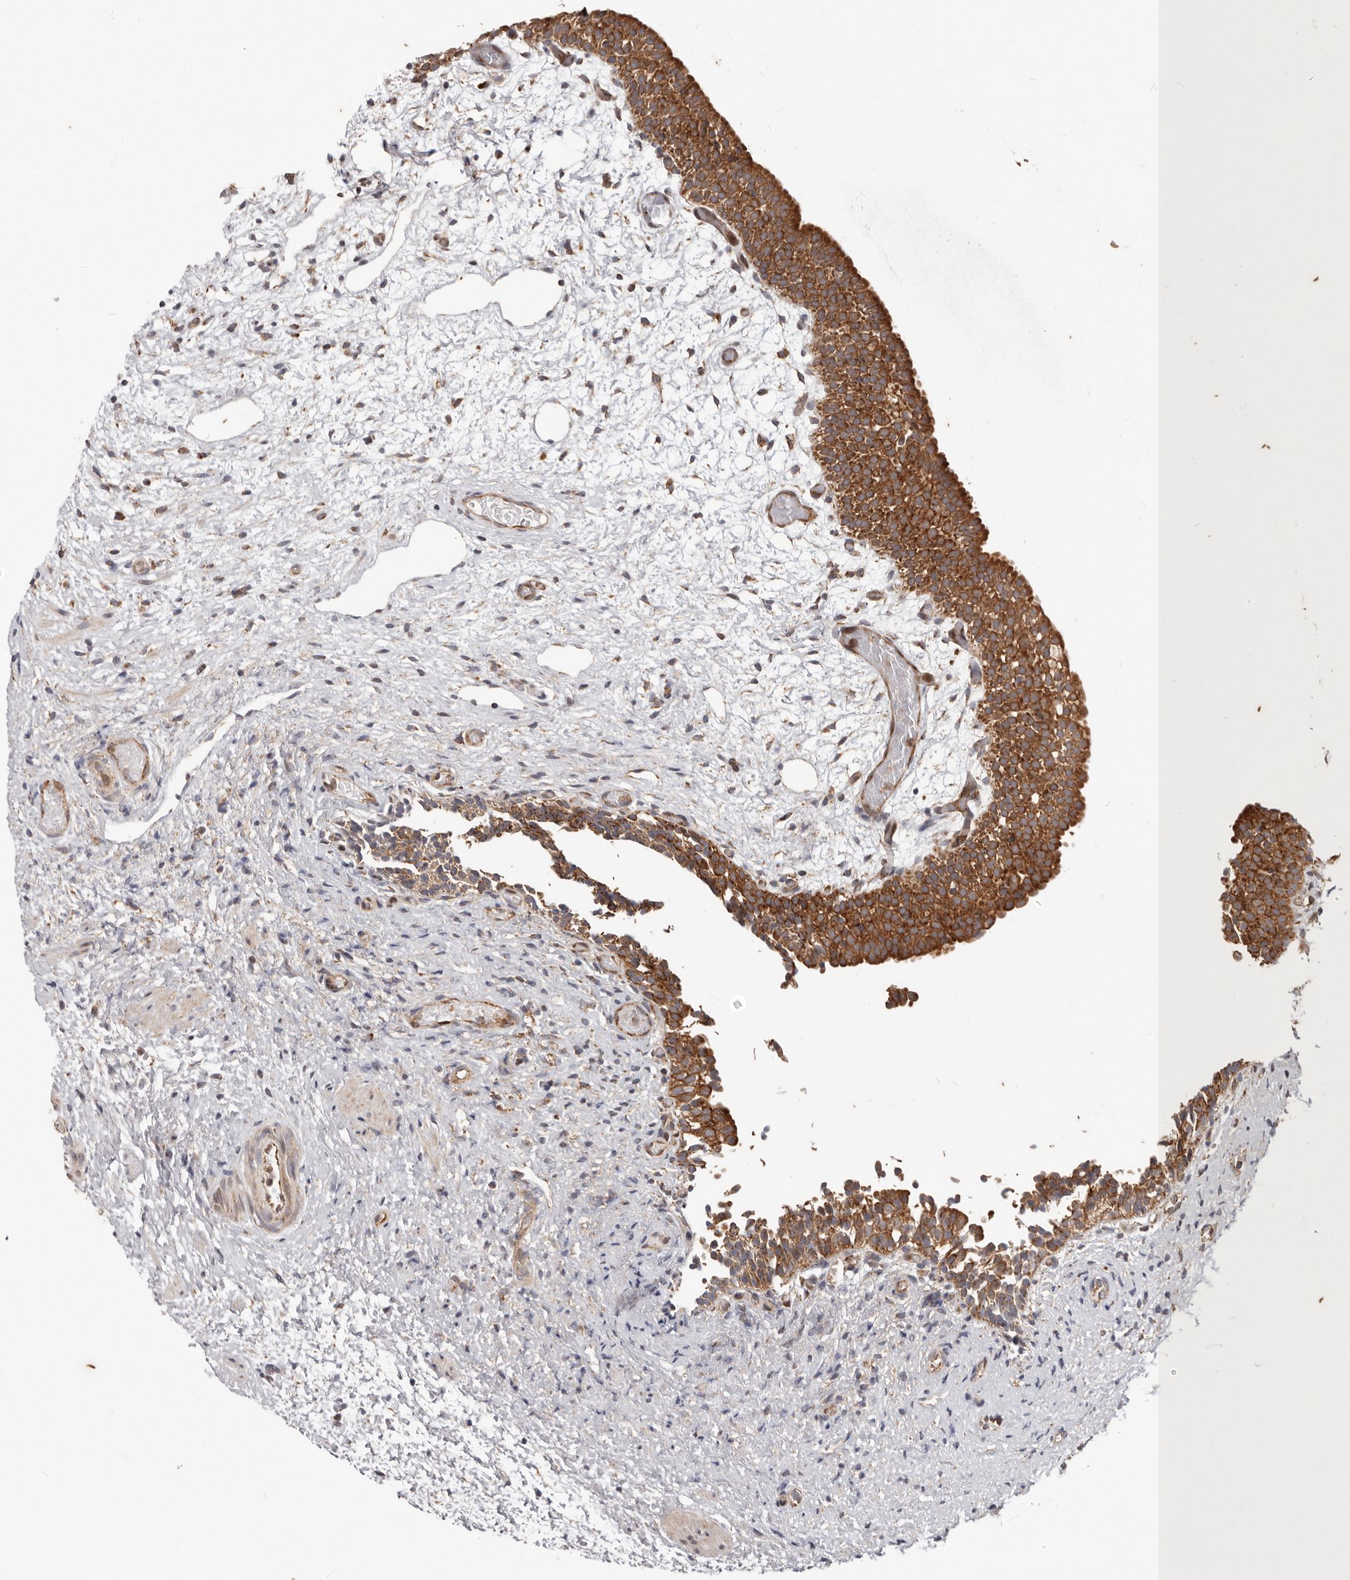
{"staining": {"intensity": "strong", "quantity": ">75%", "location": "cytoplasmic/membranous"}, "tissue": "urinary bladder", "cell_type": "Urothelial cells", "image_type": "normal", "snomed": [{"axis": "morphology", "description": "Normal tissue, NOS"}, {"axis": "topography", "description": "Urinary bladder"}], "caption": "An IHC image of benign tissue is shown. Protein staining in brown highlights strong cytoplasmic/membranous positivity in urinary bladder within urothelial cells.", "gene": "MRPS10", "patient": {"sex": "male", "age": 1}}